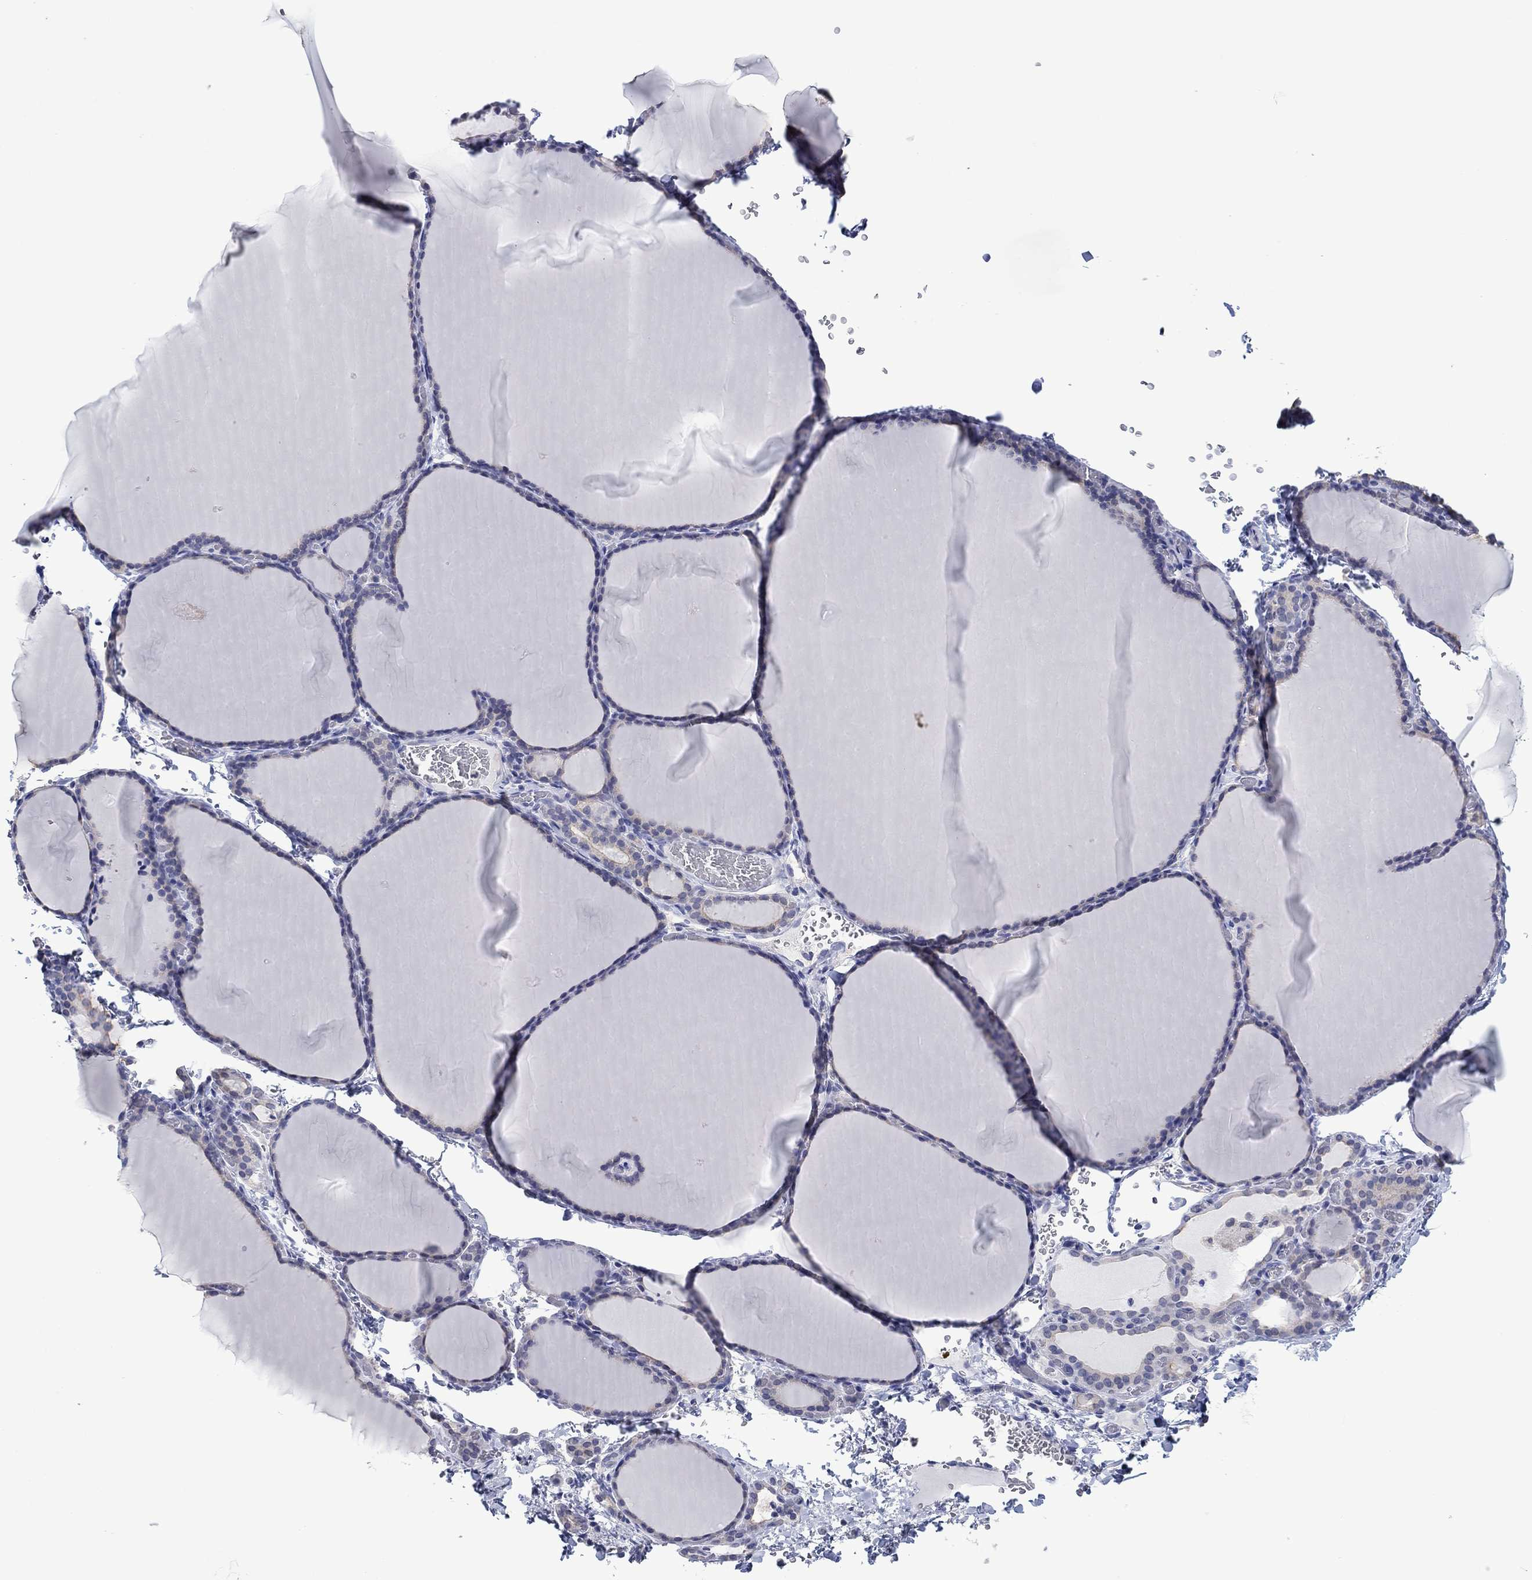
{"staining": {"intensity": "weak", "quantity": "25%-75%", "location": "cytoplasmic/membranous"}, "tissue": "thyroid gland", "cell_type": "Glandular cells", "image_type": "normal", "snomed": [{"axis": "morphology", "description": "Normal tissue, NOS"}, {"axis": "morphology", "description": "Hyperplasia, NOS"}, {"axis": "topography", "description": "Thyroid gland"}], "caption": "Immunohistochemical staining of benign human thyroid gland reveals 25%-75% levels of weak cytoplasmic/membranous protein expression in approximately 25%-75% of glandular cells. (DAB (3,3'-diaminobenzidine) = brown stain, brightfield microscopy at high magnification).", "gene": "FER1L6", "patient": {"sex": "female", "age": 27}}